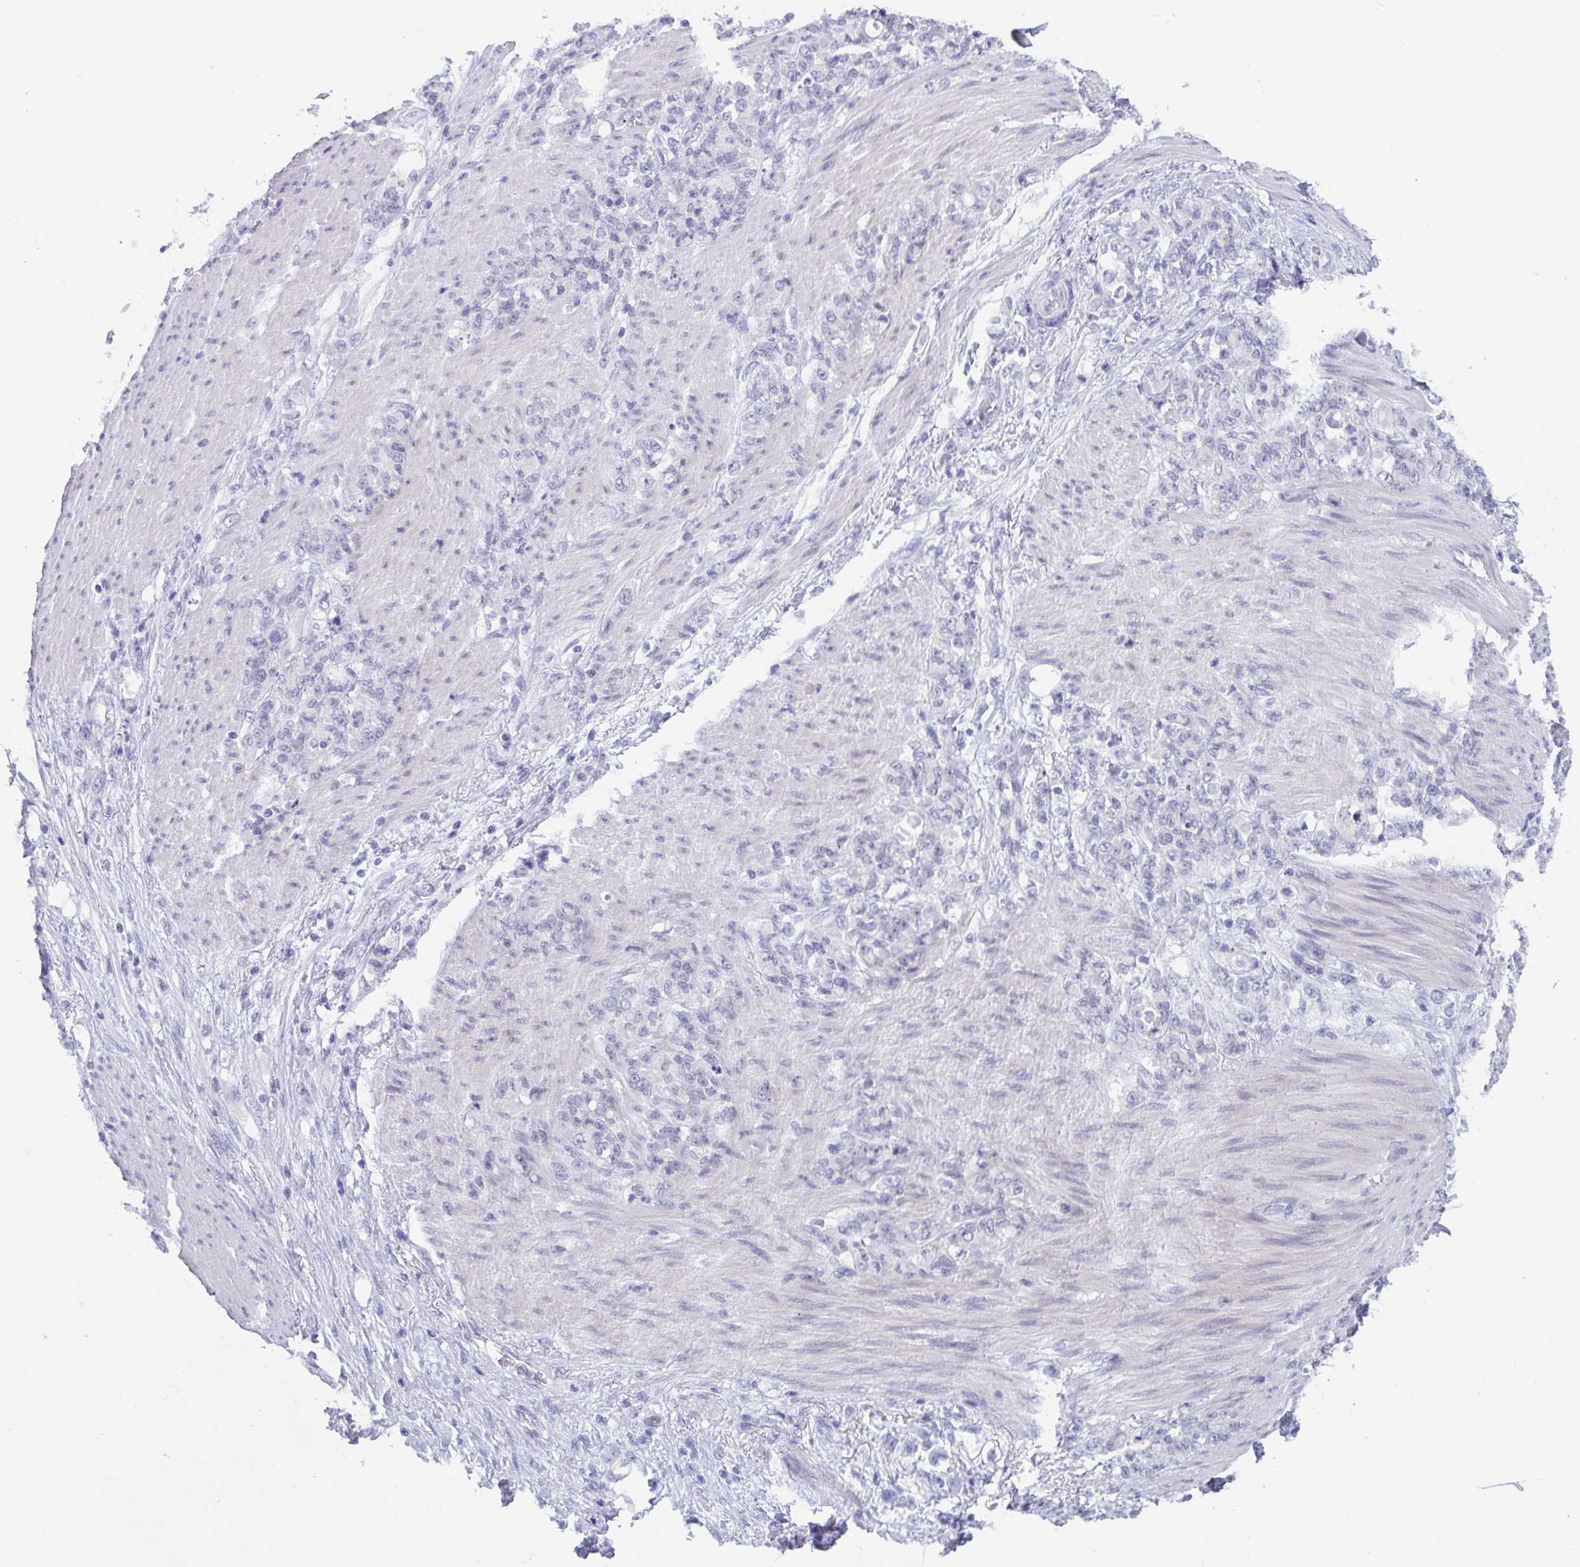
{"staining": {"intensity": "negative", "quantity": "none", "location": "none"}, "tissue": "stomach cancer", "cell_type": "Tumor cells", "image_type": "cancer", "snomed": [{"axis": "morphology", "description": "Adenocarcinoma, NOS"}, {"axis": "topography", "description": "Stomach"}], "caption": "Stomach adenocarcinoma was stained to show a protein in brown. There is no significant staining in tumor cells.", "gene": "BMAL2", "patient": {"sex": "female", "age": 79}}